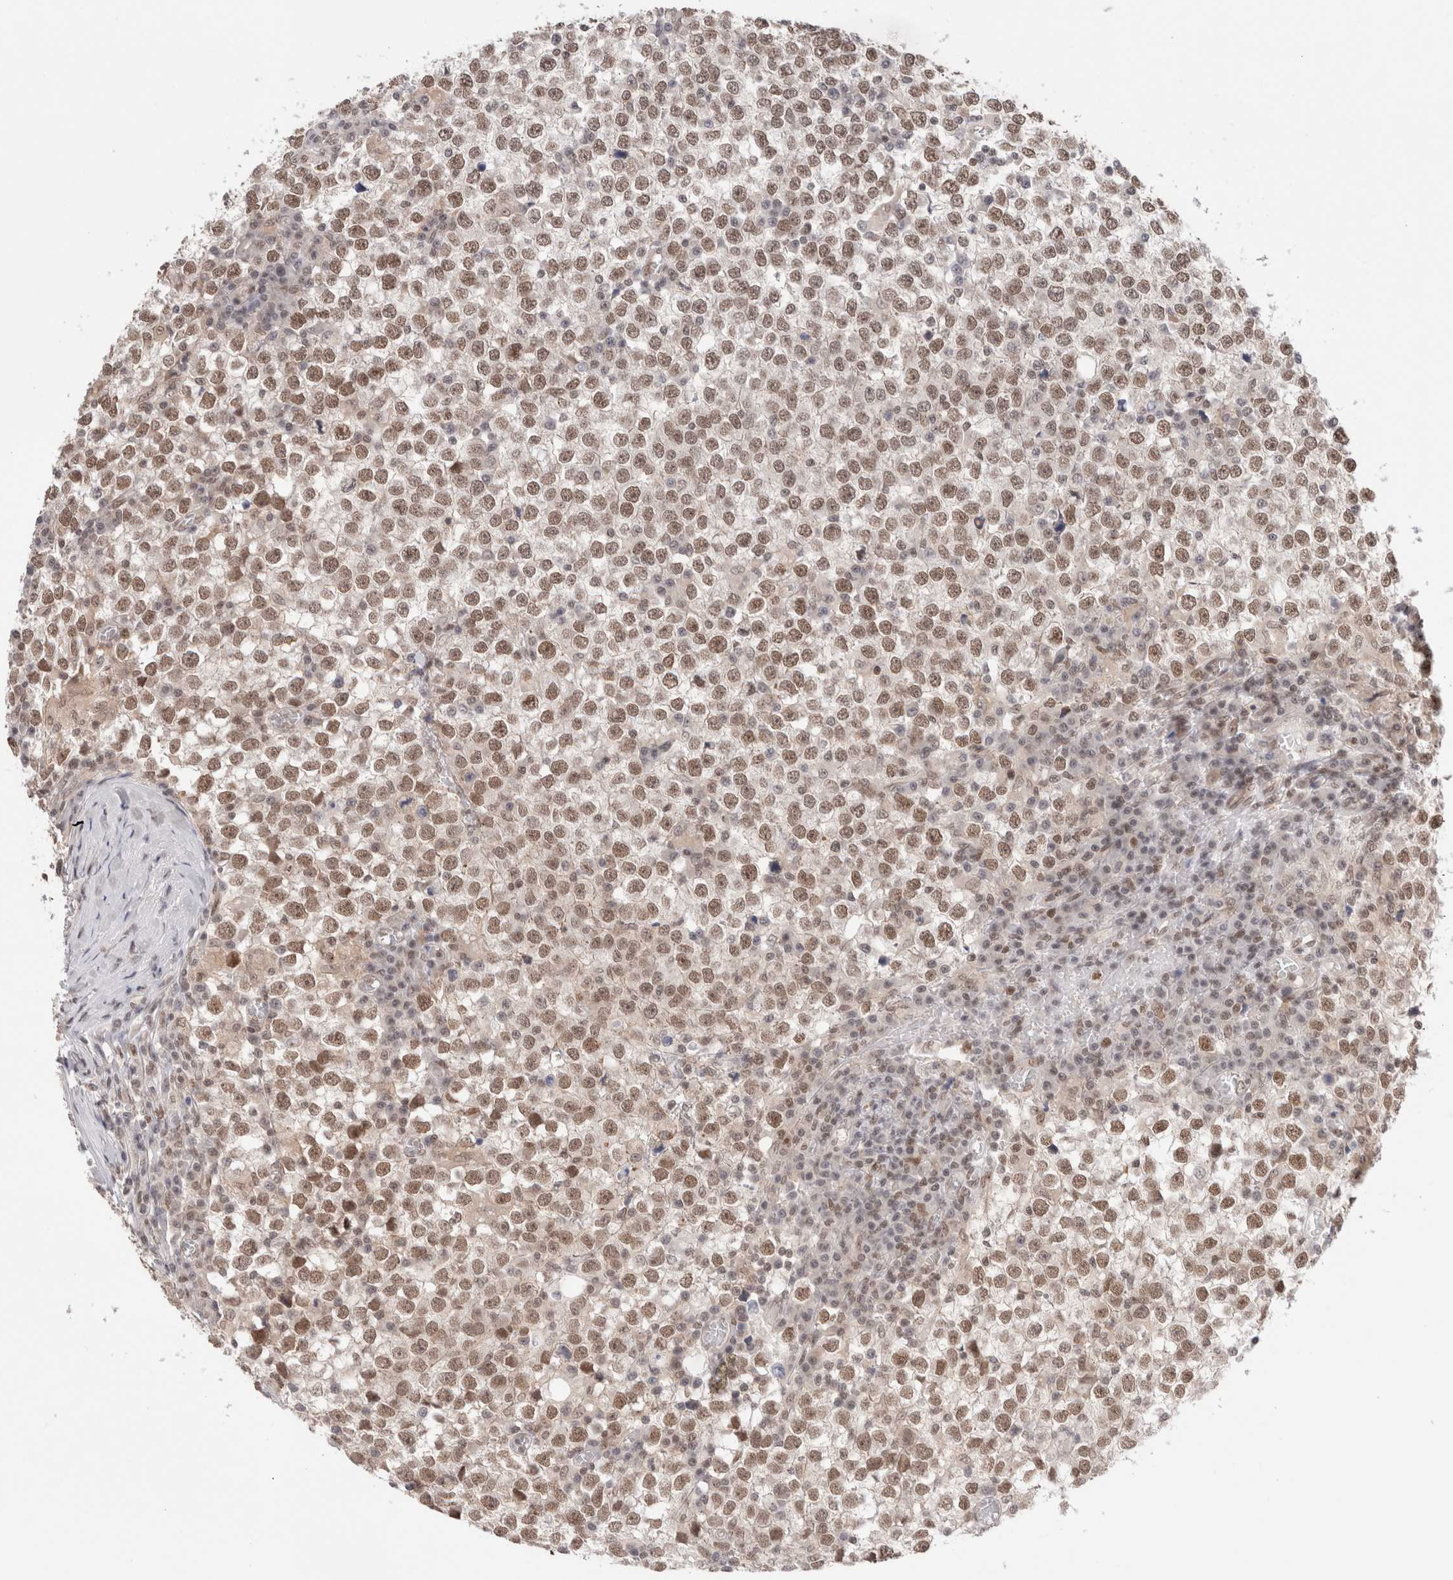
{"staining": {"intensity": "moderate", "quantity": ">75%", "location": "nuclear"}, "tissue": "testis cancer", "cell_type": "Tumor cells", "image_type": "cancer", "snomed": [{"axis": "morphology", "description": "Seminoma, NOS"}, {"axis": "topography", "description": "Testis"}], "caption": "Moderate nuclear protein staining is present in about >75% of tumor cells in testis cancer.", "gene": "GATAD2A", "patient": {"sex": "male", "age": 65}}